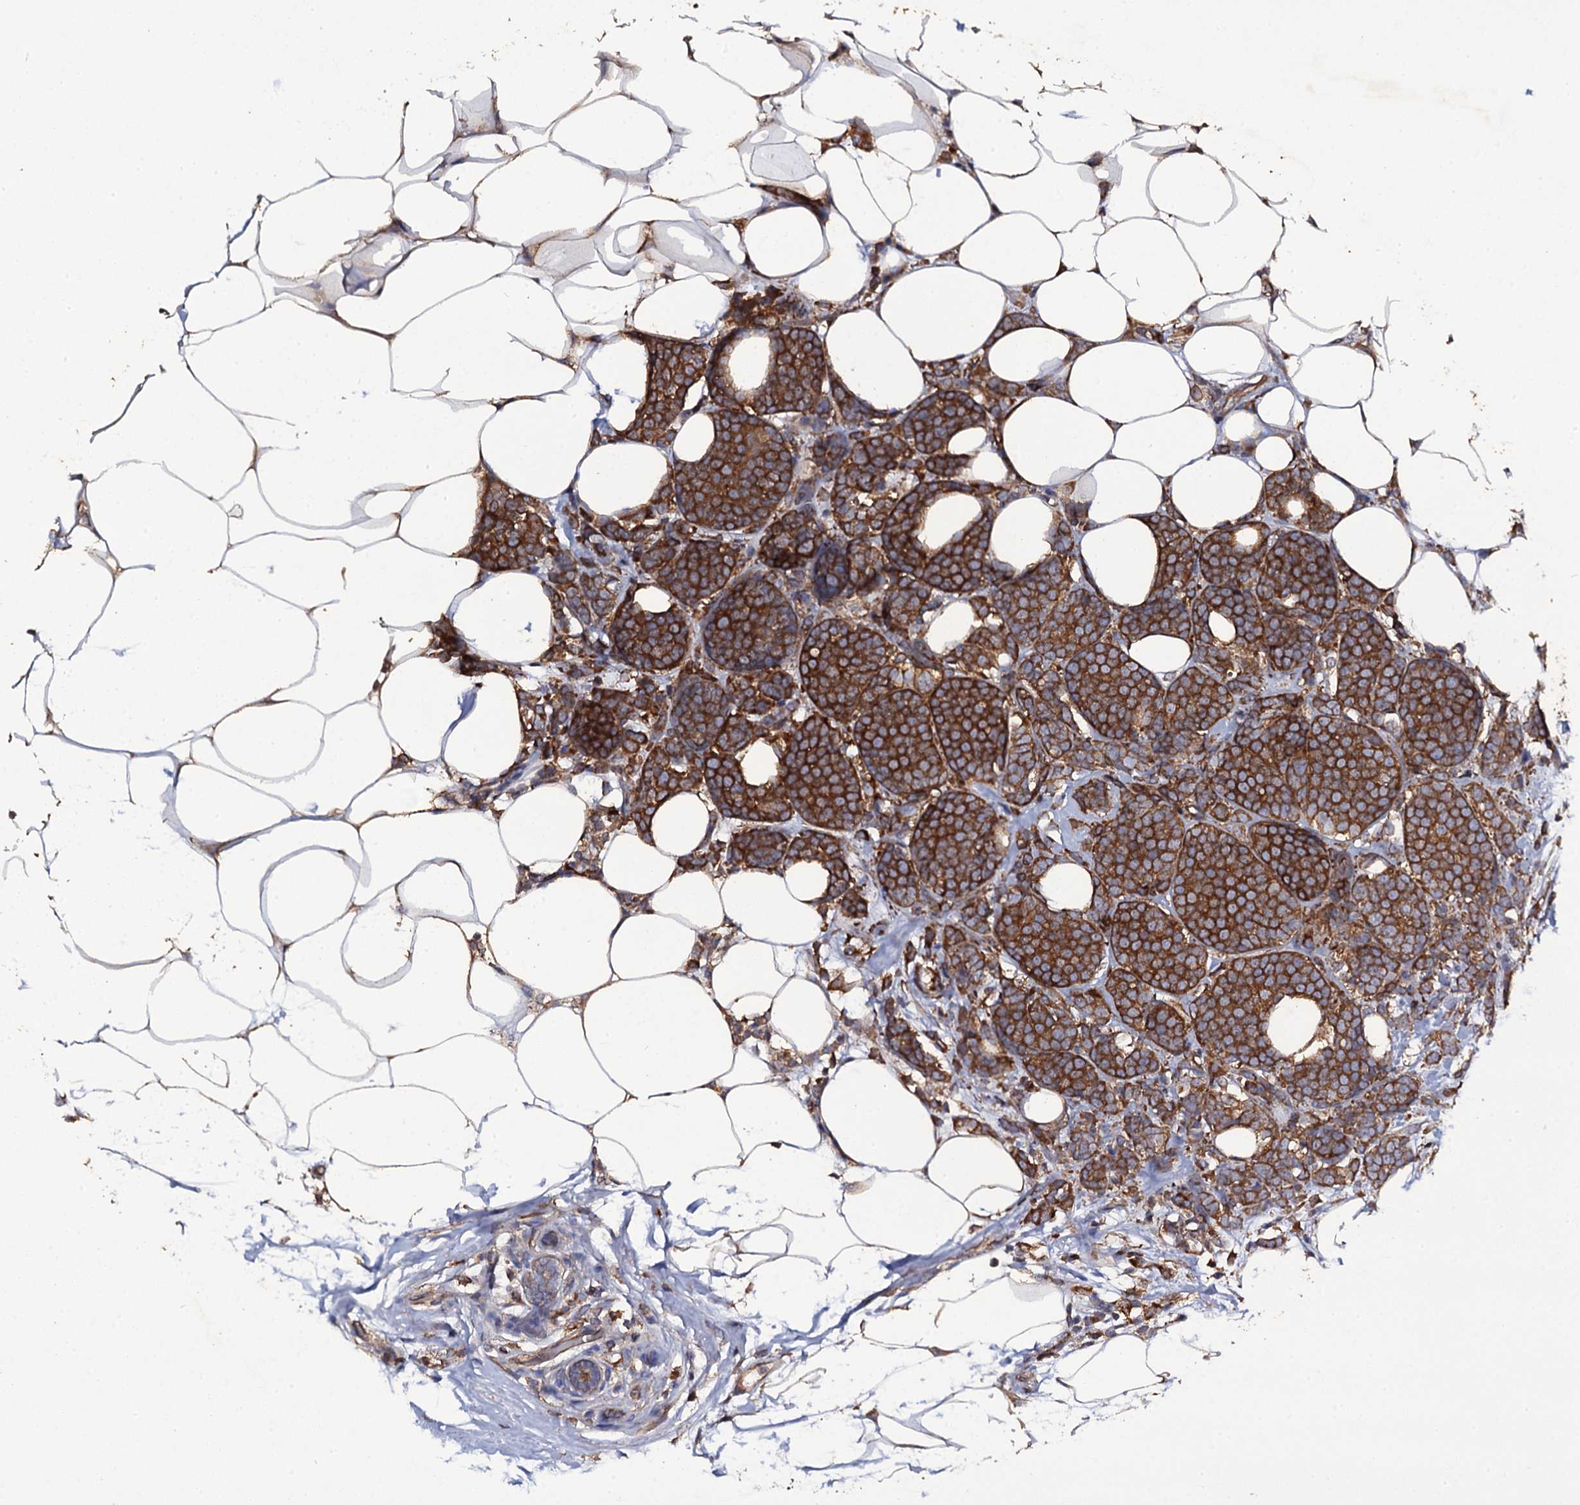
{"staining": {"intensity": "strong", "quantity": ">75%", "location": "cytoplasmic/membranous"}, "tissue": "breast cancer", "cell_type": "Tumor cells", "image_type": "cancer", "snomed": [{"axis": "morphology", "description": "Lobular carcinoma"}, {"axis": "topography", "description": "Breast"}], "caption": "Tumor cells show high levels of strong cytoplasmic/membranous staining in about >75% of cells in breast lobular carcinoma. (DAB IHC with brightfield microscopy, high magnification).", "gene": "TTC23", "patient": {"sex": "female", "age": 58}}